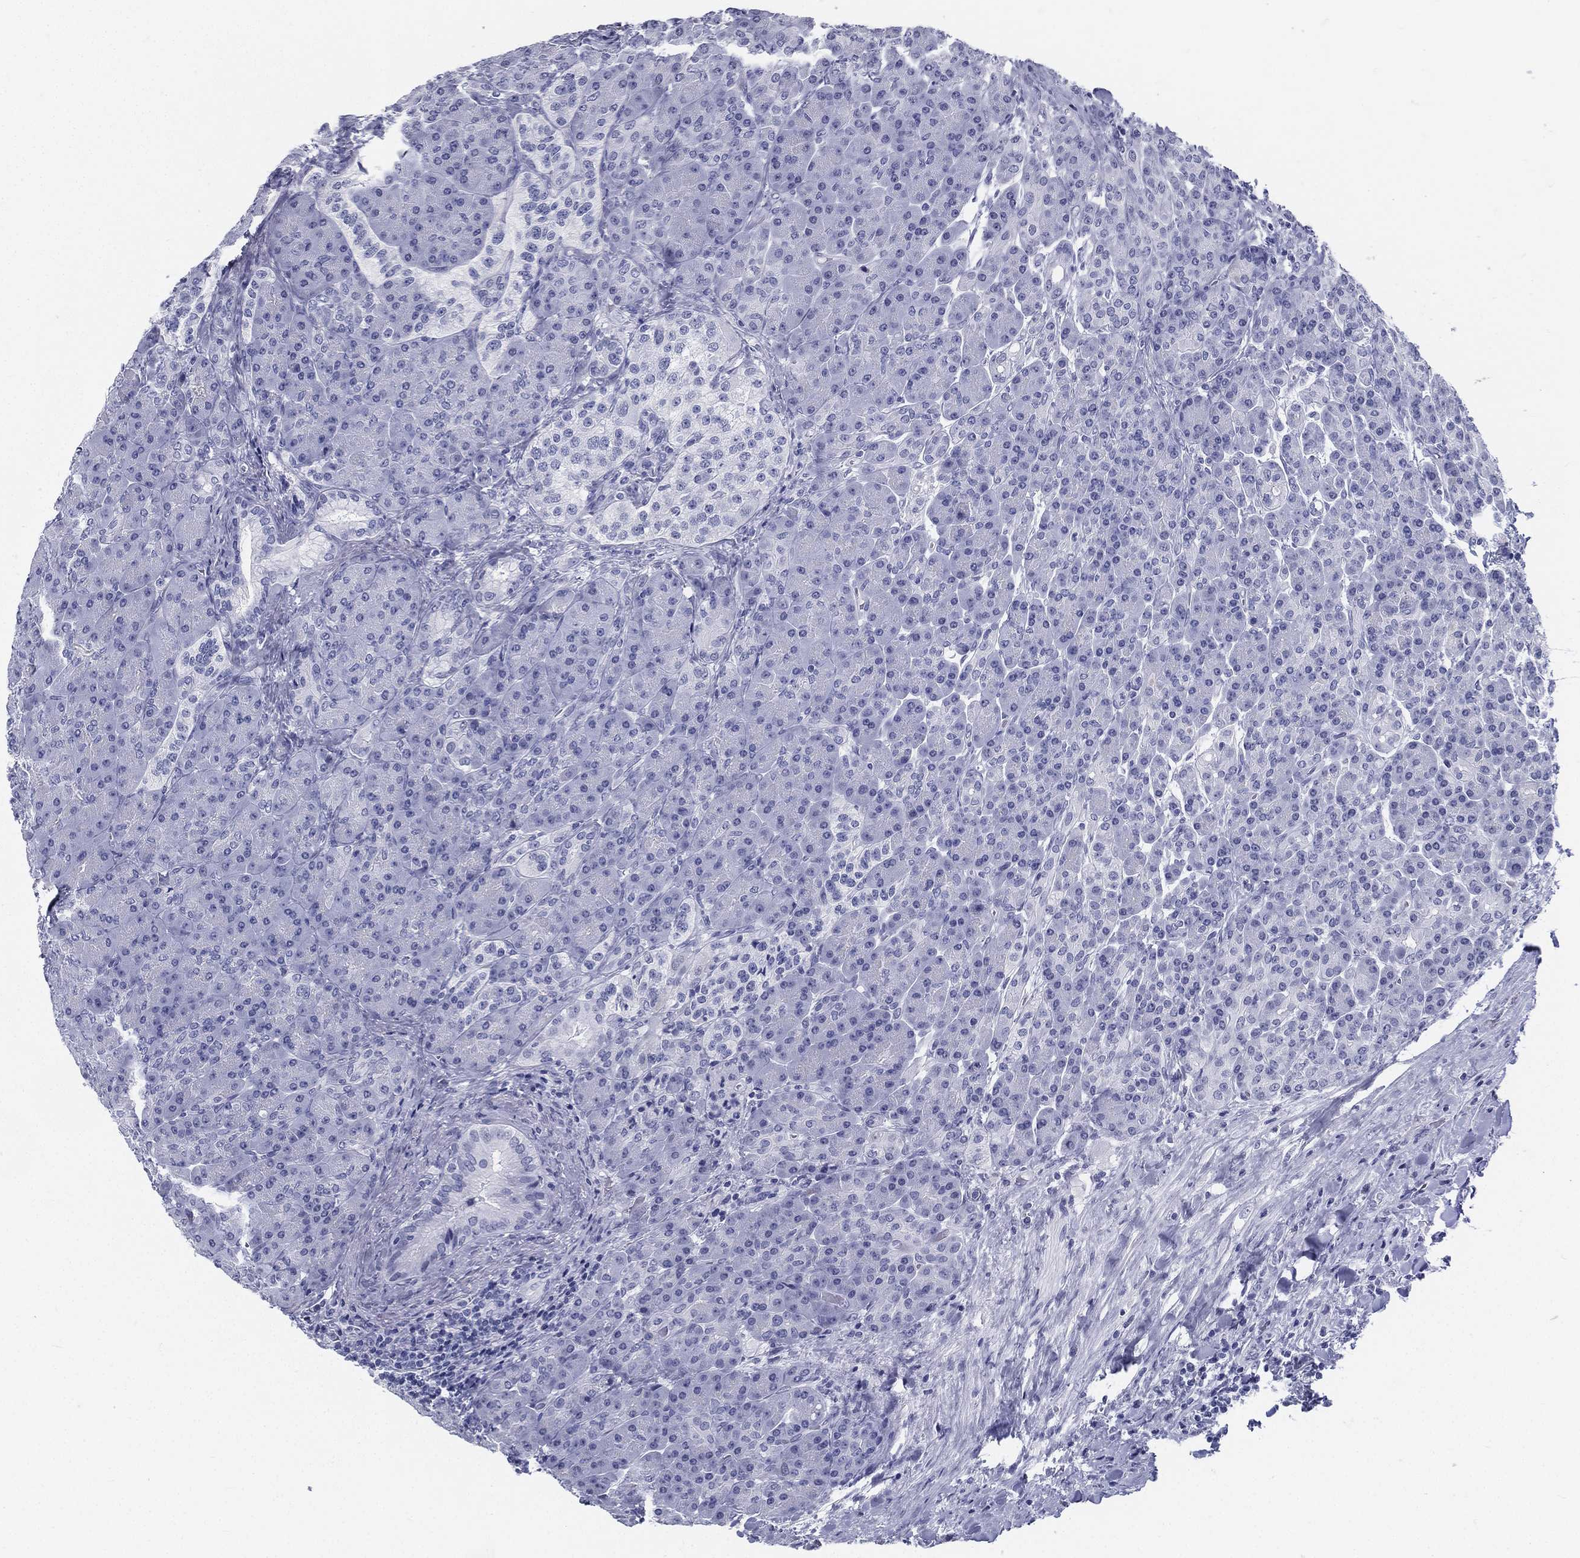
{"staining": {"intensity": "negative", "quantity": "none", "location": "none"}, "tissue": "pancreas", "cell_type": "Exocrine glandular cells", "image_type": "normal", "snomed": [{"axis": "morphology", "description": "Normal tissue, NOS"}, {"axis": "topography", "description": "Pancreas"}], "caption": "DAB immunohistochemical staining of normal human pancreas demonstrates no significant expression in exocrine glandular cells. The staining is performed using DAB (3,3'-diaminobenzidine) brown chromogen with nuclei counter-stained in using hematoxylin.", "gene": "ATP1B2", "patient": {"sex": "male", "age": 70}}